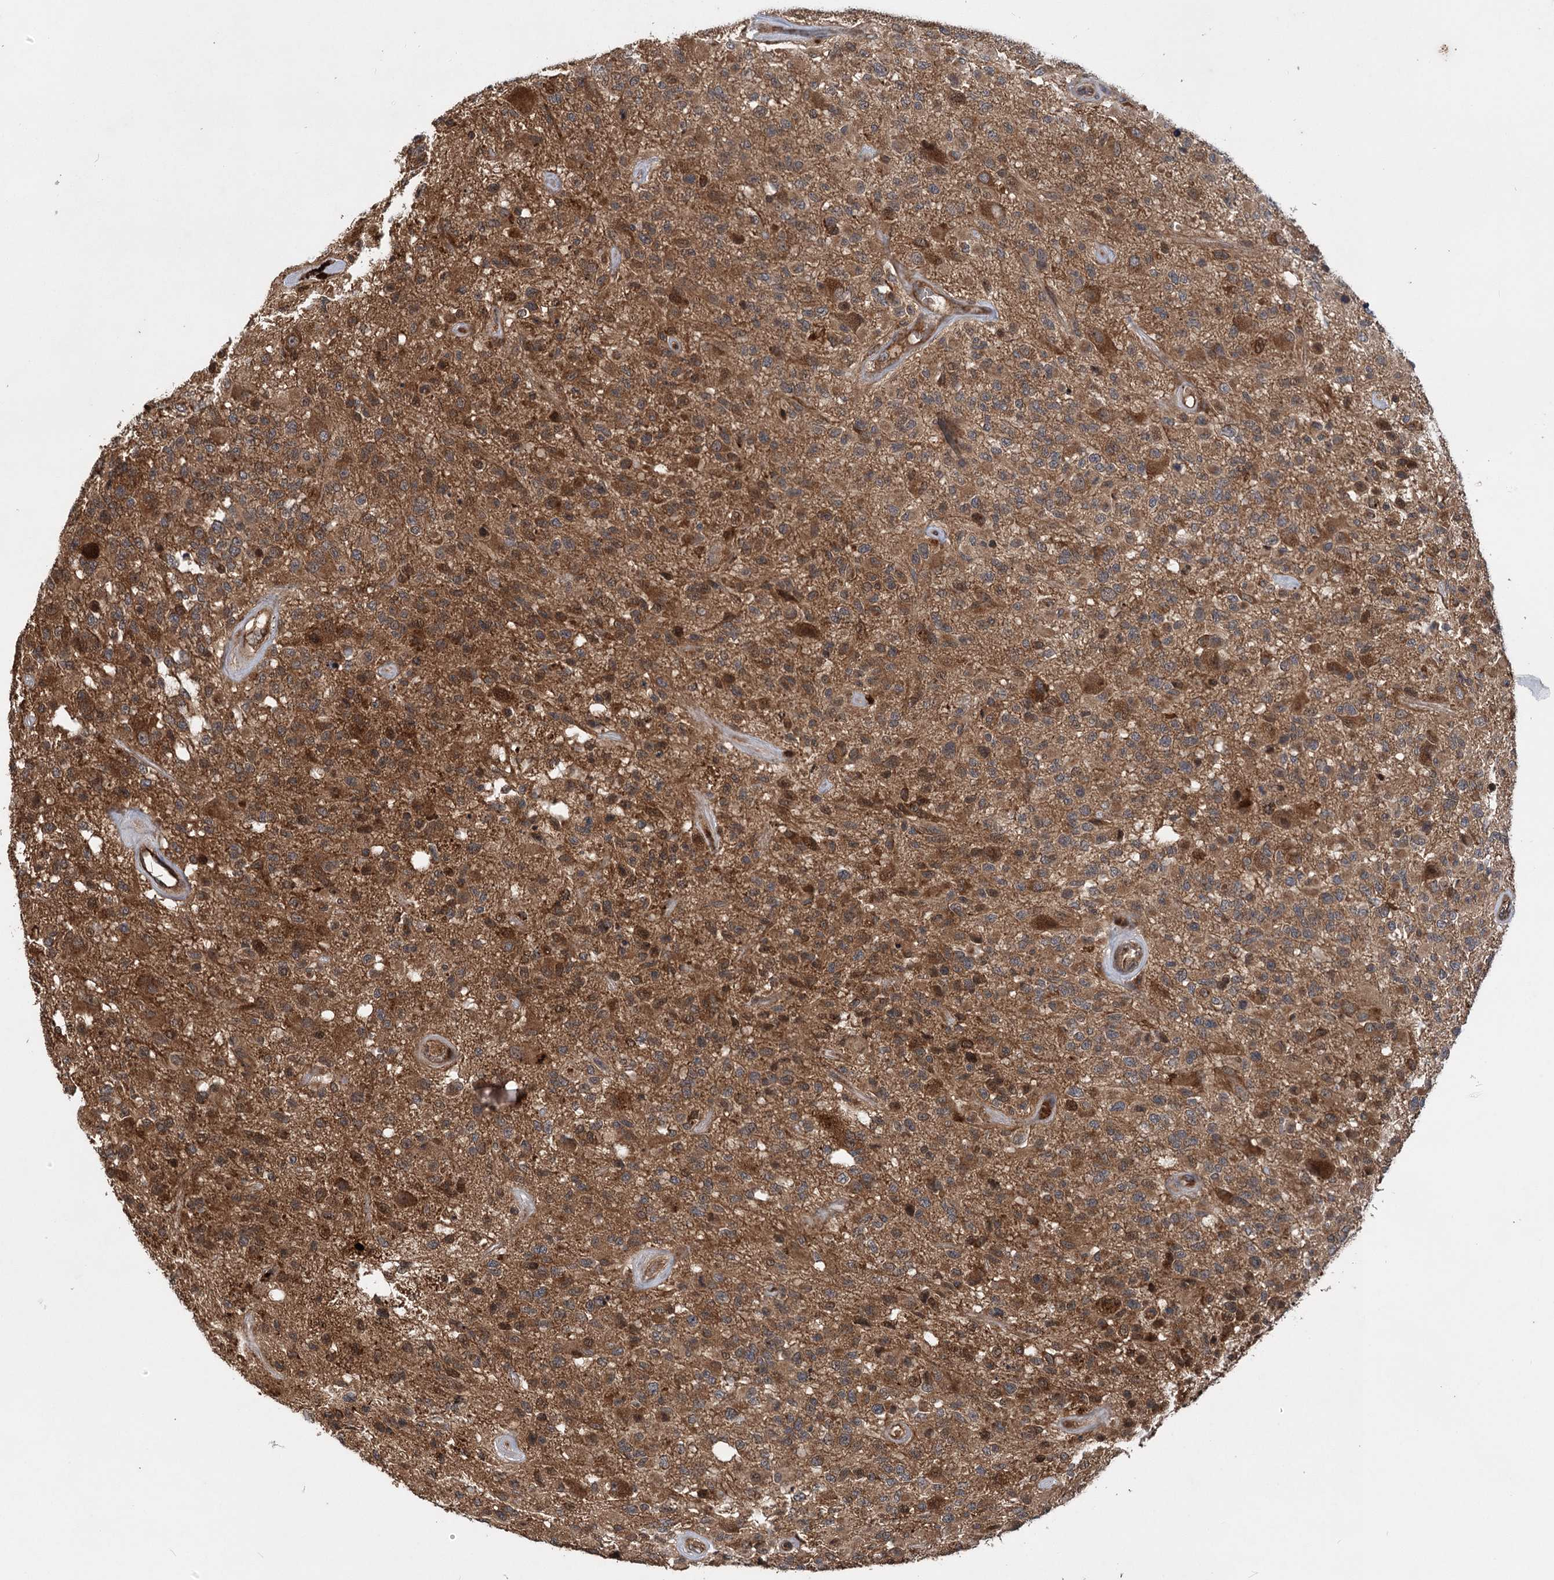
{"staining": {"intensity": "moderate", "quantity": ">75%", "location": "cytoplasmic/membranous"}, "tissue": "glioma", "cell_type": "Tumor cells", "image_type": "cancer", "snomed": [{"axis": "morphology", "description": "Glioma, malignant, High grade"}, {"axis": "morphology", "description": "Glioblastoma, NOS"}, {"axis": "topography", "description": "Brain"}], "caption": "A medium amount of moderate cytoplasmic/membranous staining is identified in approximately >75% of tumor cells in glioblastoma tissue. Using DAB (brown) and hematoxylin (blue) stains, captured at high magnification using brightfield microscopy.", "gene": "INSIG2", "patient": {"sex": "male", "age": 60}}